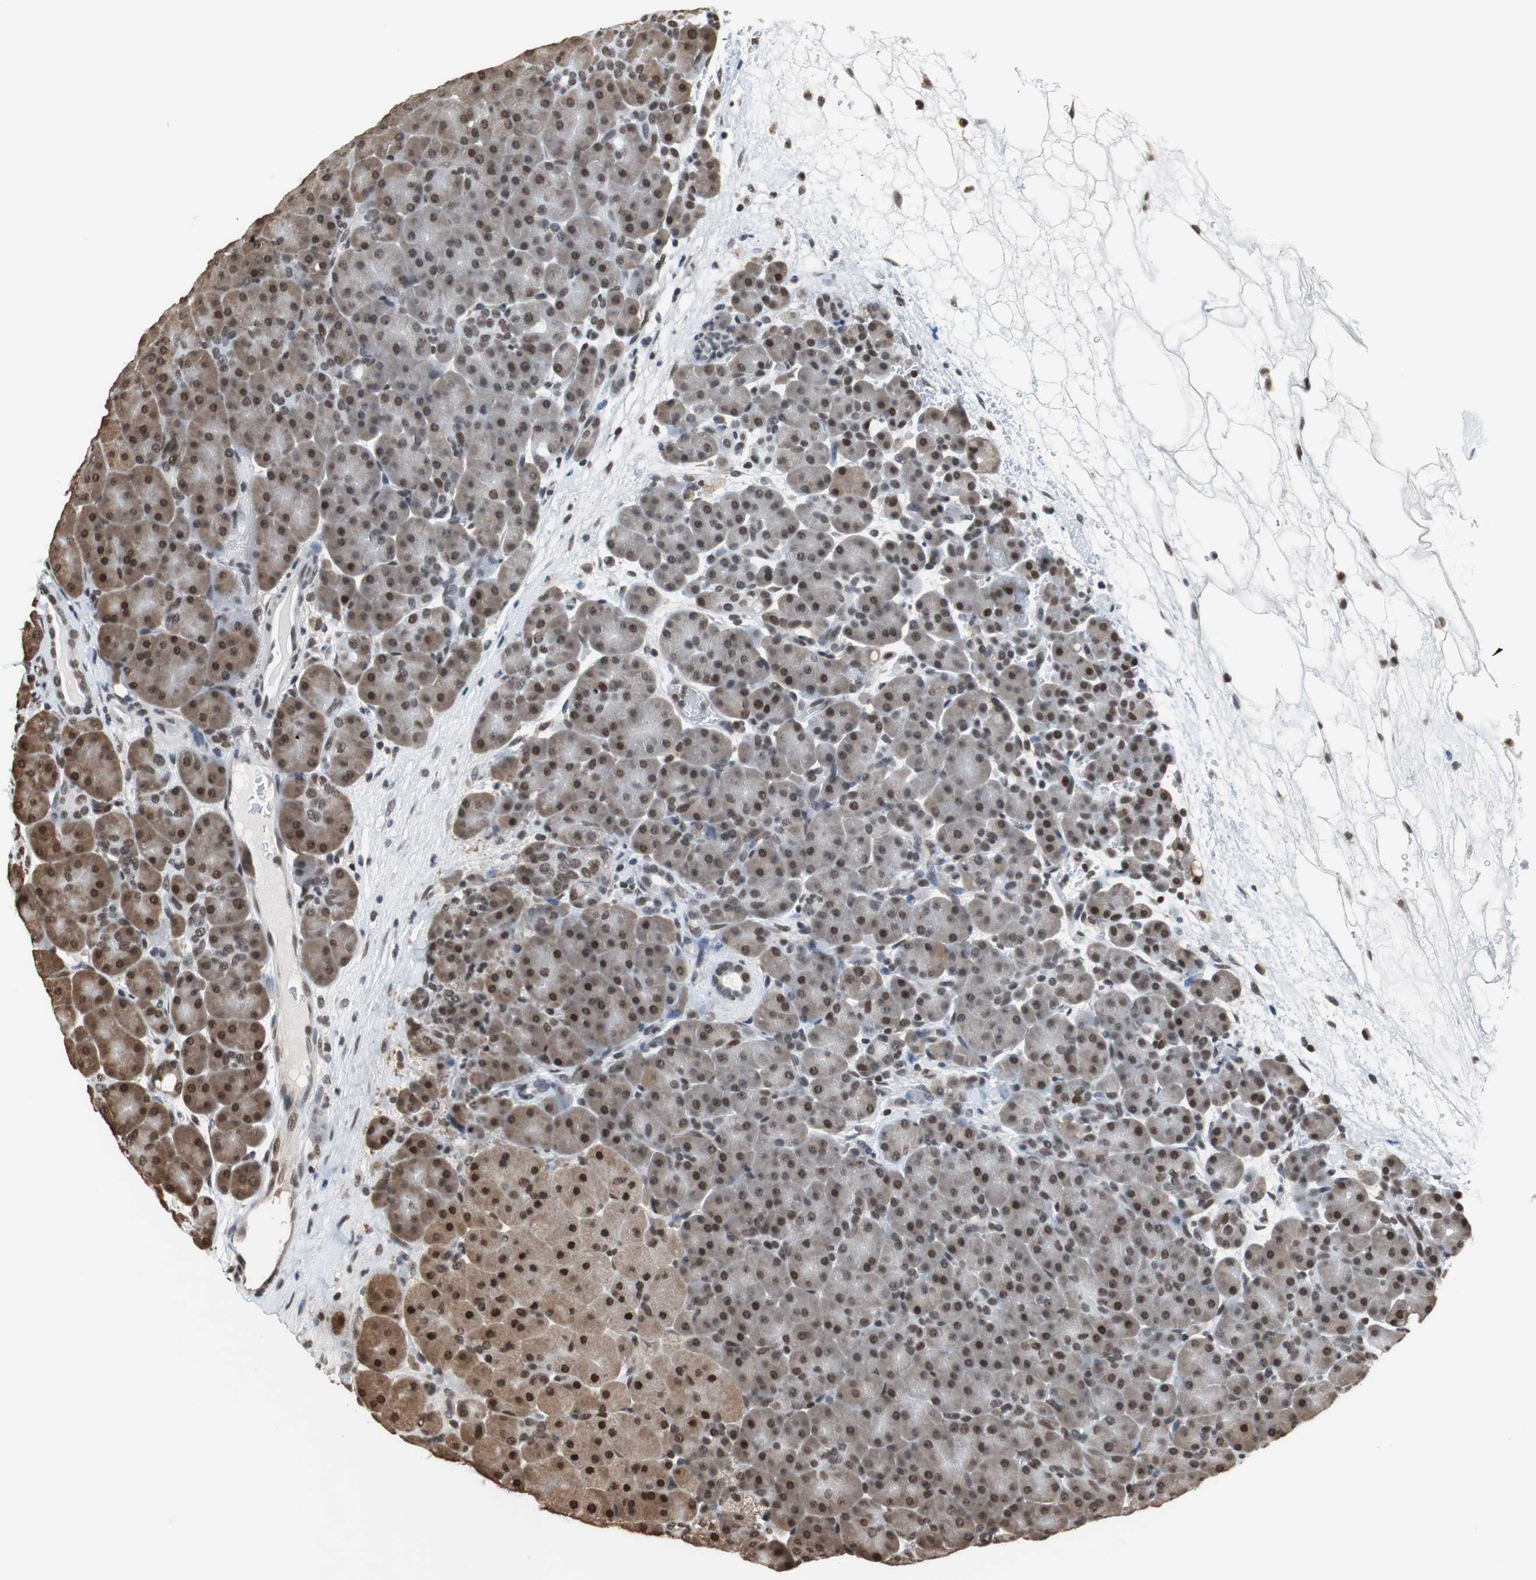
{"staining": {"intensity": "moderate", "quantity": "25%-75%", "location": "cytoplasmic/membranous,nuclear"}, "tissue": "pancreas", "cell_type": "Exocrine glandular cells", "image_type": "normal", "snomed": [{"axis": "morphology", "description": "Normal tissue, NOS"}, {"axis": "topography", "description": "Pancreas"}], "caption": "Benign pancreas was stained to show a protein in brown. There is medium levels of moderate cytoplasmic/membranous,nuclear positivity in approximately 25%-75% of exocrine glandular cells. Using DAB (3,3'-diaminobenzidine) (brown) and hematoxylin (blue) stains, captured at high magnification using brightfield microscopy.", "gene": "REST", "patient": {"sex": "male", "age": 66}}